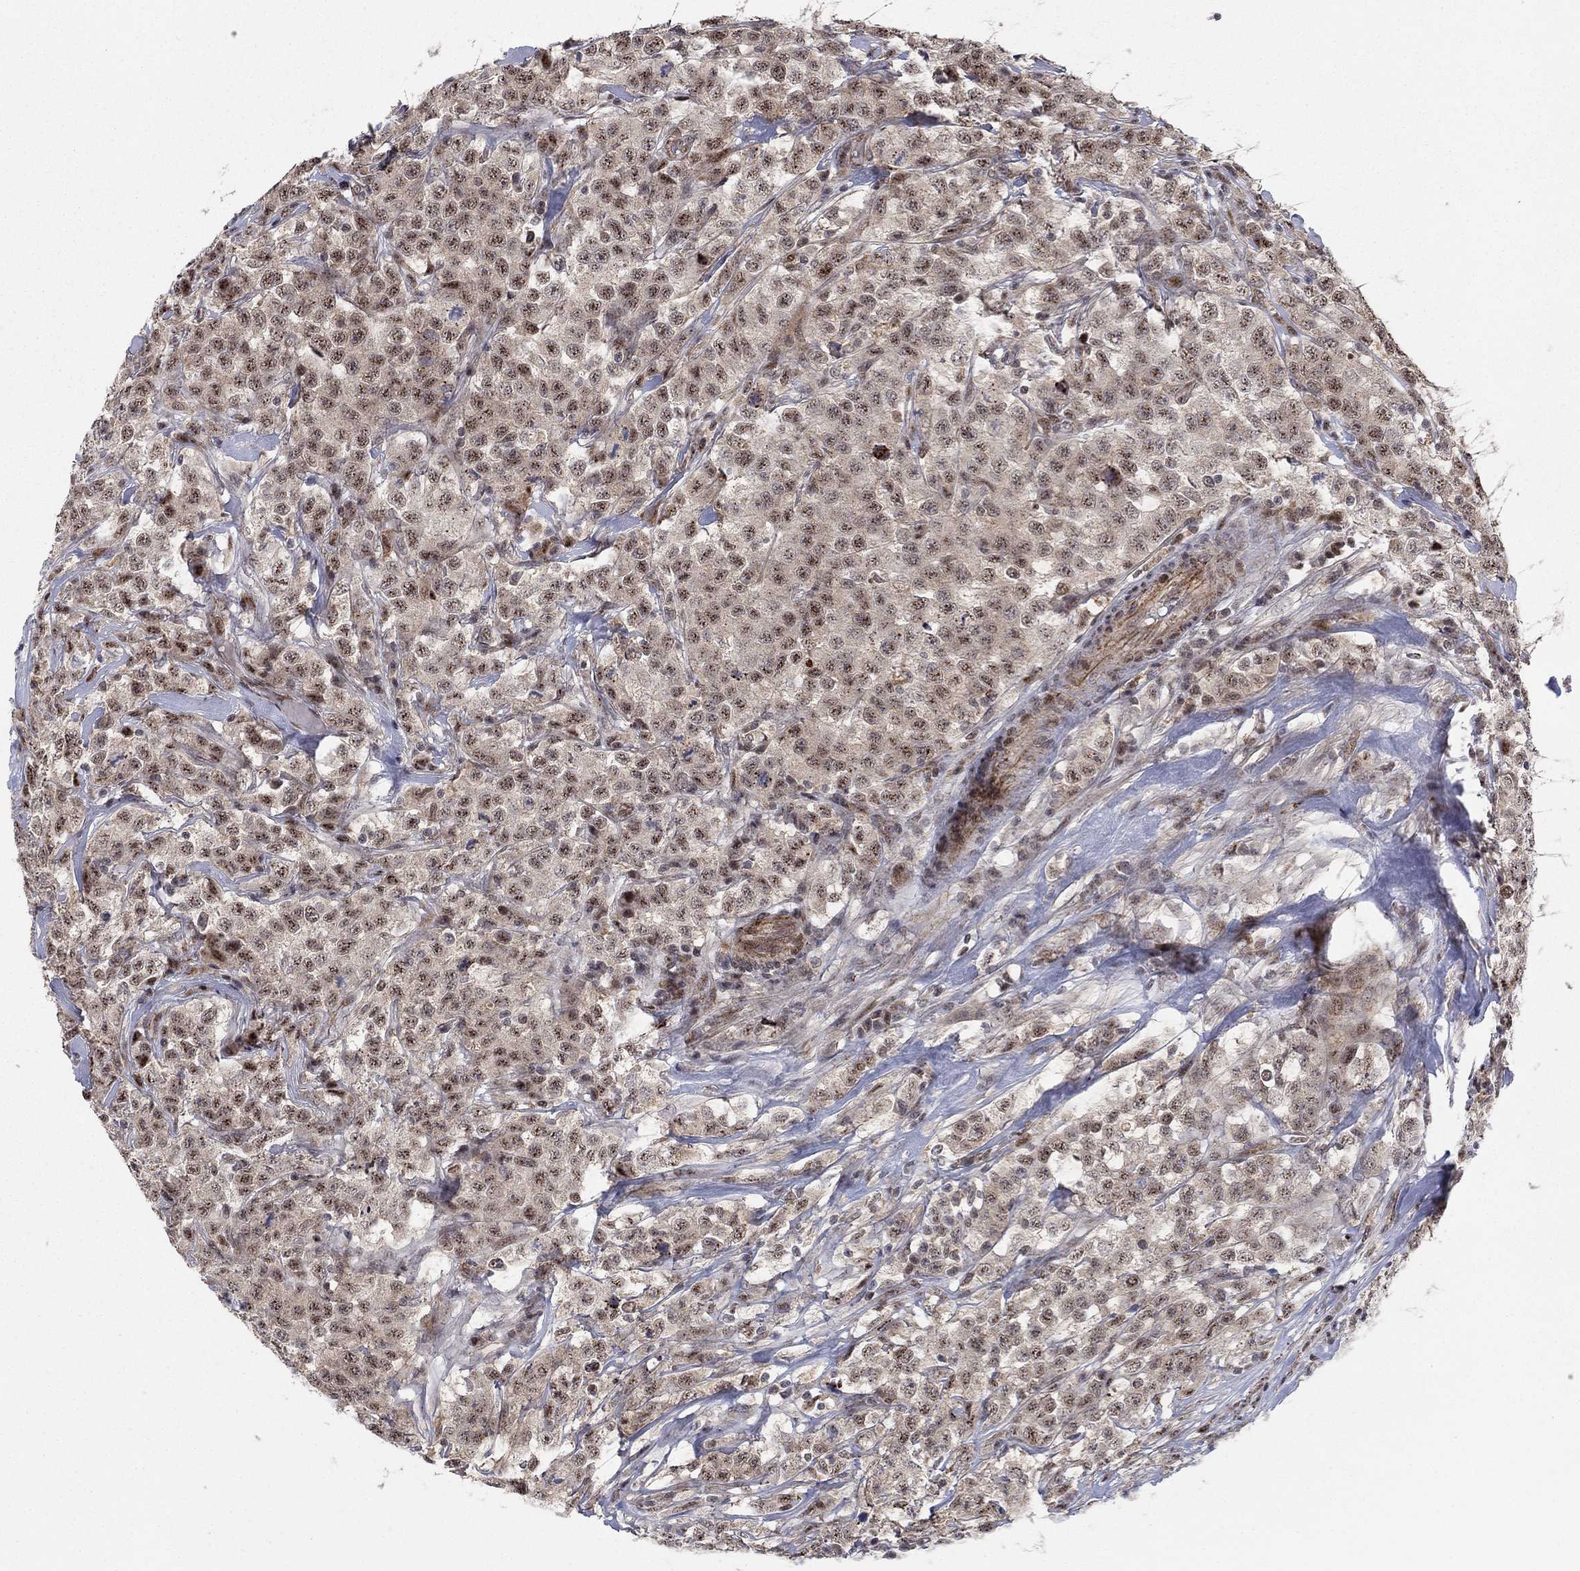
{"staining": {"intensity": "moderate", "quantity": "25%-75%", "location": "nuclear"}, "tissue": "testis cancer", "cell_type": "Tumor cells", "image_type": "cancer", "snomed": [{"axis": "morphology", "description": "Seminoma, NOS"}, {"axis": "topography", "description": "Testis"}], "caption": "This photomicrograph displays immunohistochemistry staining of human testis seminoma, with medium moderate nuclear positivity in approximately 25%-75% of tumor cells.", "gene": "ZNF395", "patient": {"sex": "male", "age": 59}}